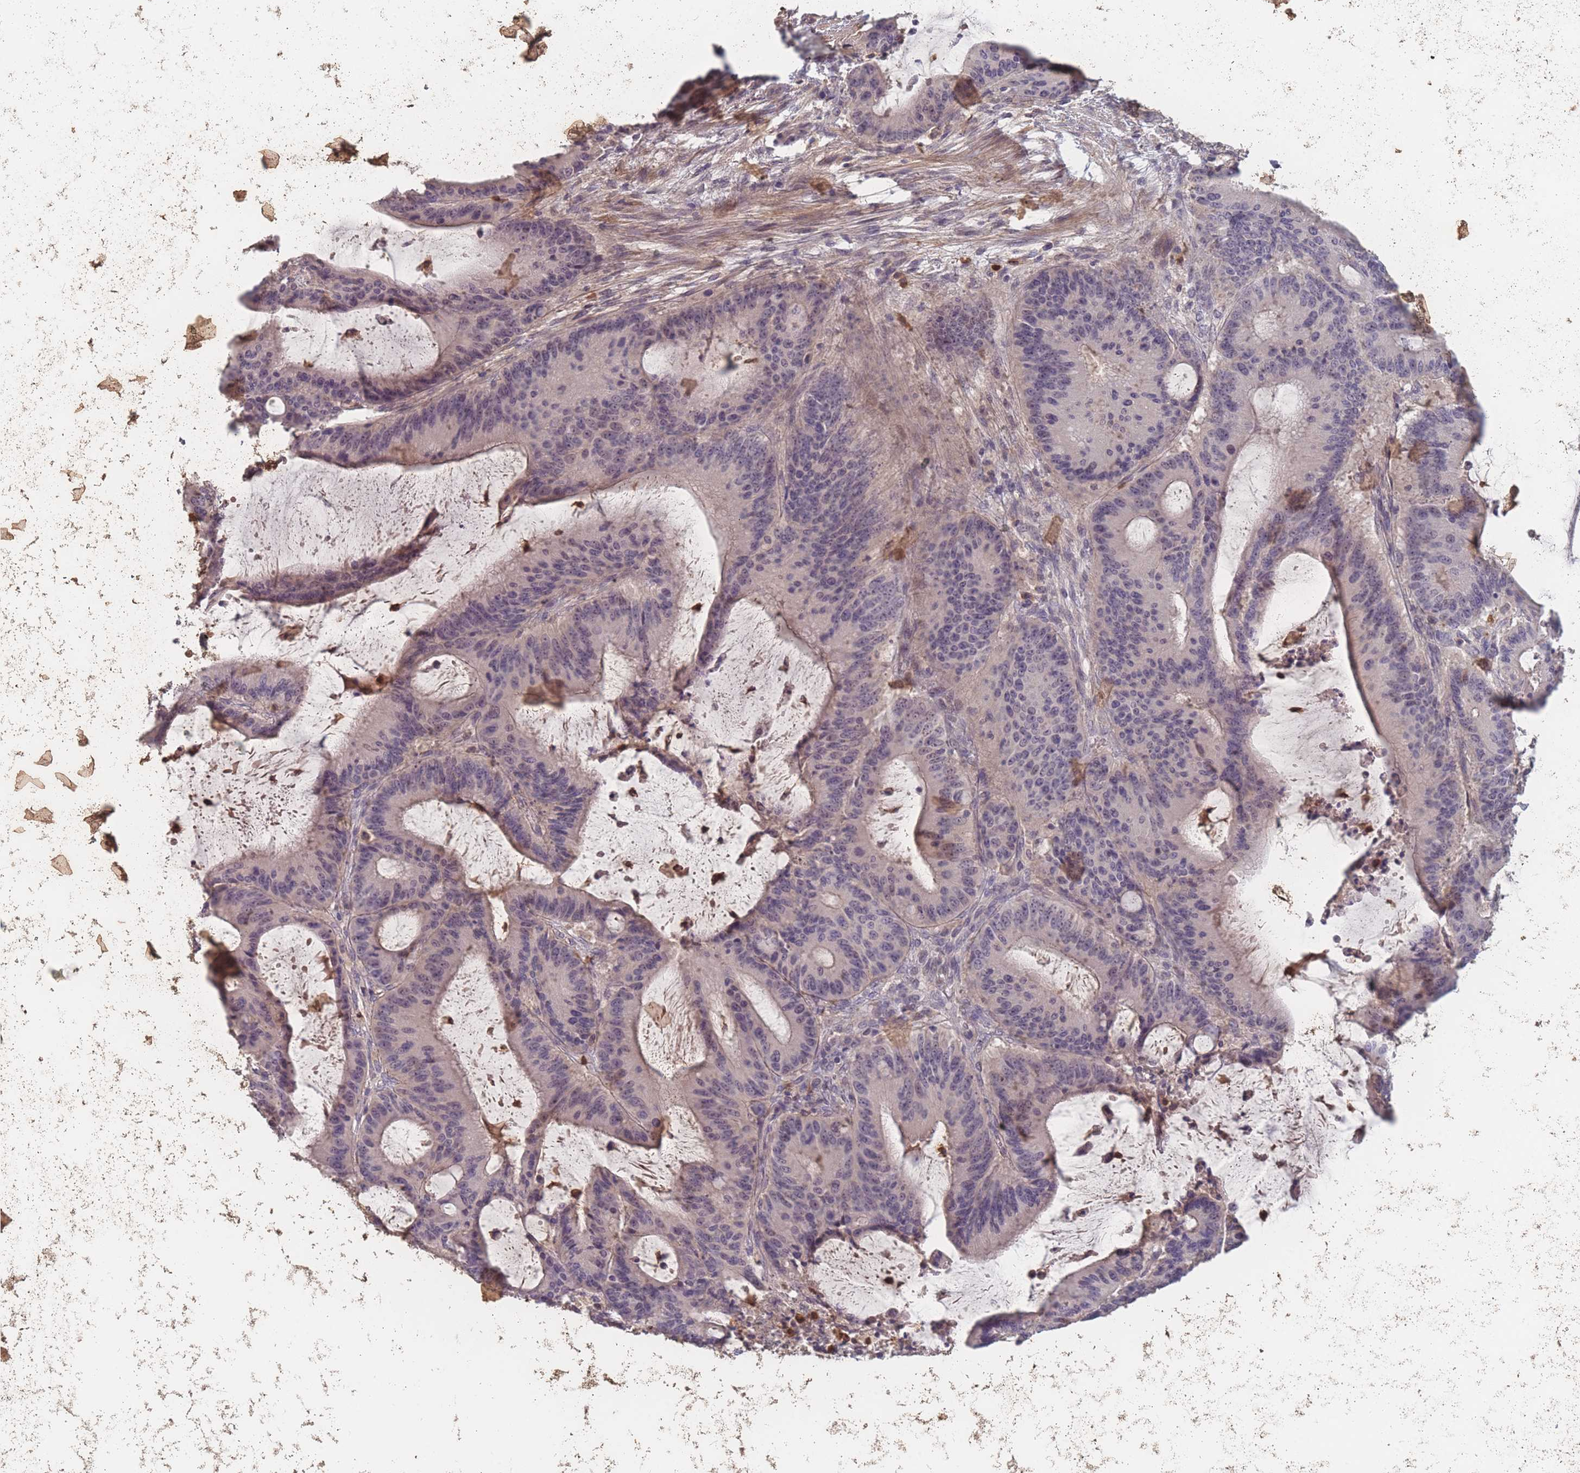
{"staining": {"intensity": "negative", "quantity": "none", "location": "none"}, "tissue": "liver cancer", "cell_type": "Tumor cells", "image_type": "cancer", "snomed": [{"axis": "morphology", "description": "Normal tissue, NOS"}, {"axis": "morphology", "description": "Cholangiocarcinoma"}, {"axis": "topography", "description": "Liver"}, {"axis": "topography", "description": "Peripheral nerve tissue"}], "caption": "Tumor cells are negative for protein expression in human cholangiocarcinoma (liver).", "gene": "BST1", "patient": {"sex": "female", "age": 73}}